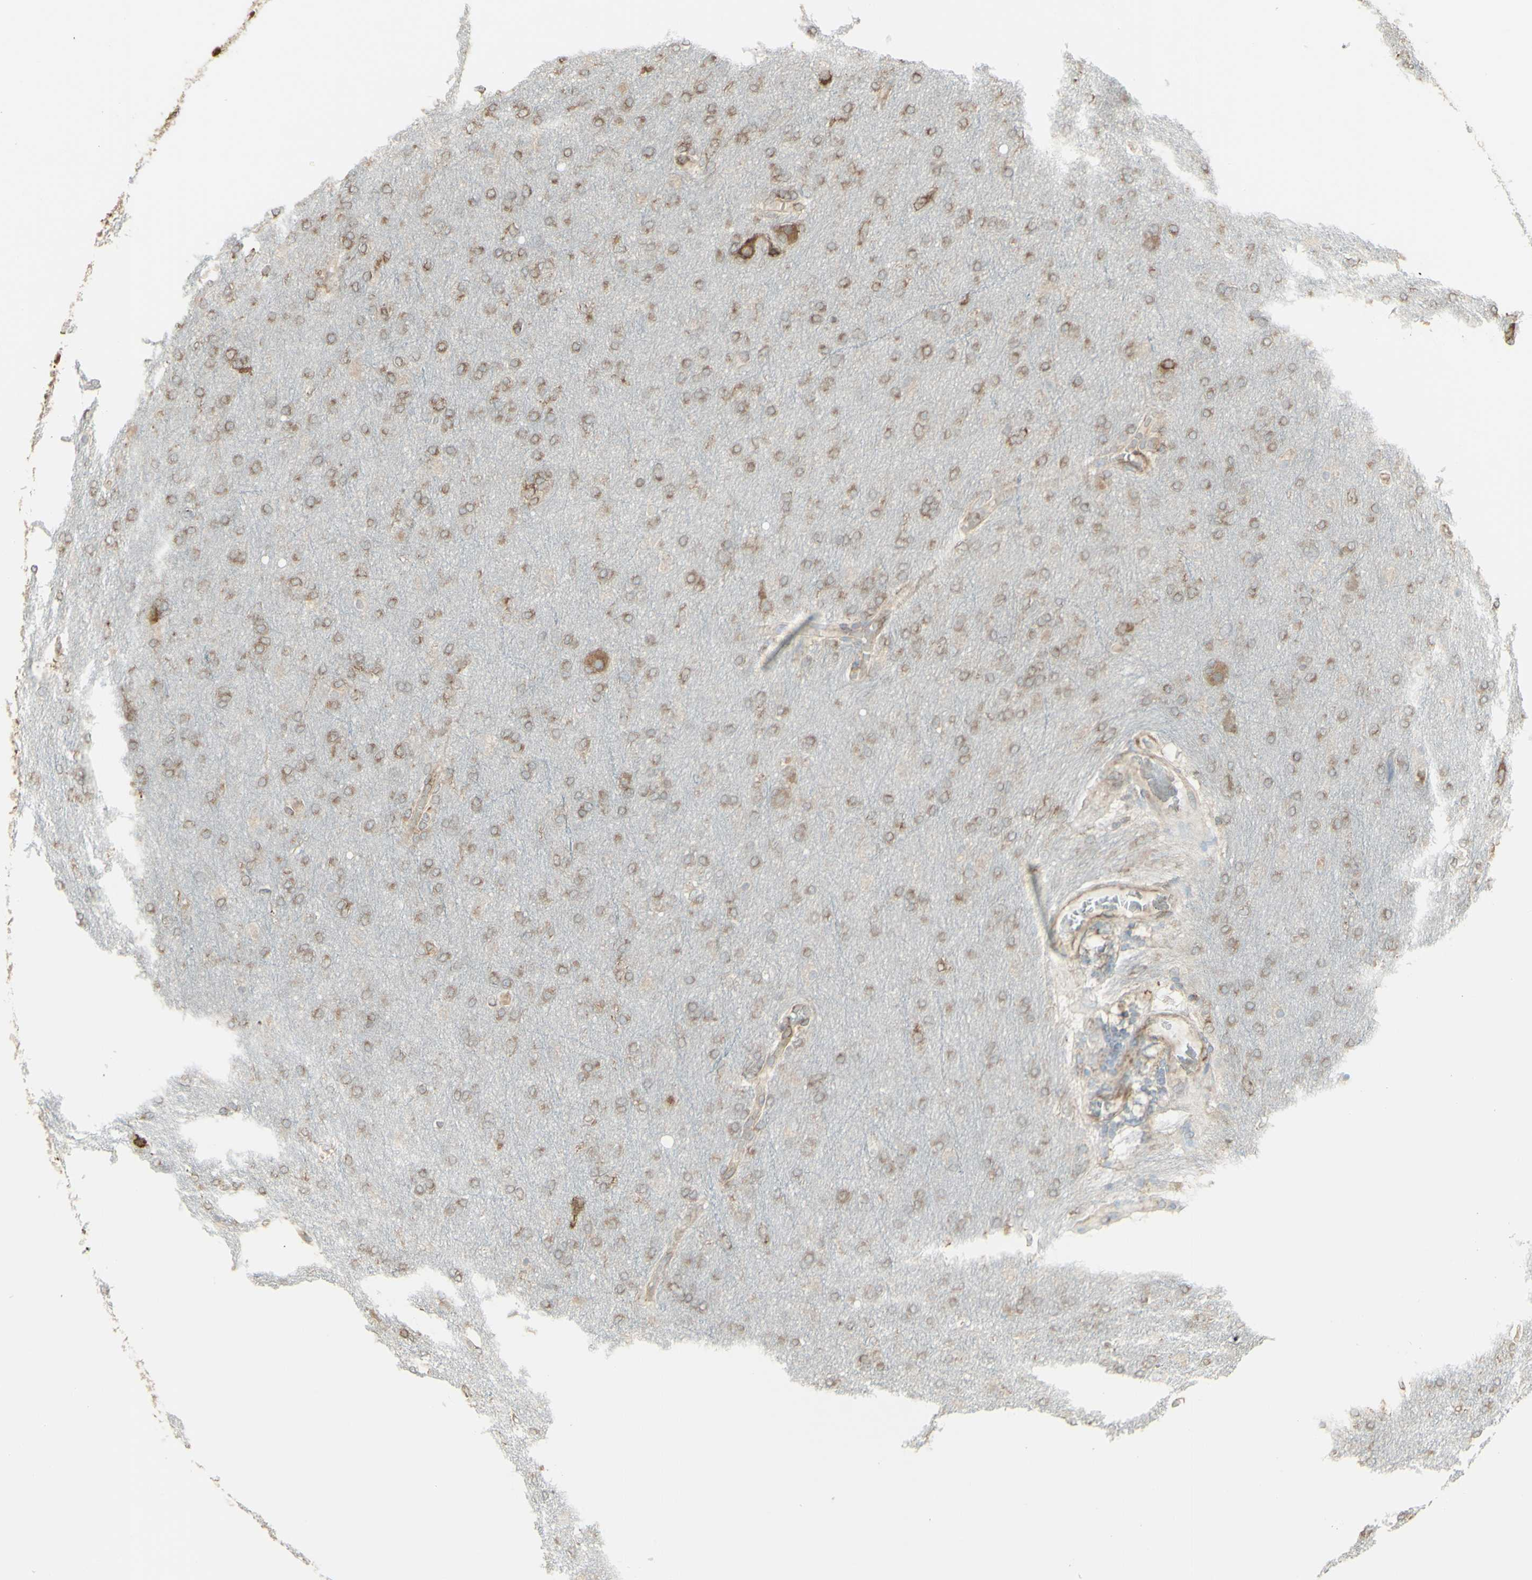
{"staining": {"intensity": "weak", "quantity": ">75%", "location": "cytoplasmic/membranous"}, "tissue": "glioma", "cell_type": "Tumor cells", "image_type": "cancer", "snomed": [{"axis": "morphology", "description": "Glioma, malignant, High grade"}, {"axis": "topography", "description": "Cerebral cortex"}], "caption": "Glioma was stained to show a protein in brown. There is low levels of weak cytoplasmic/membranous expression in about >75% of tumor cells.", "gene": "EEF1B2", "patient": {"sex": "female", "age": 36}}